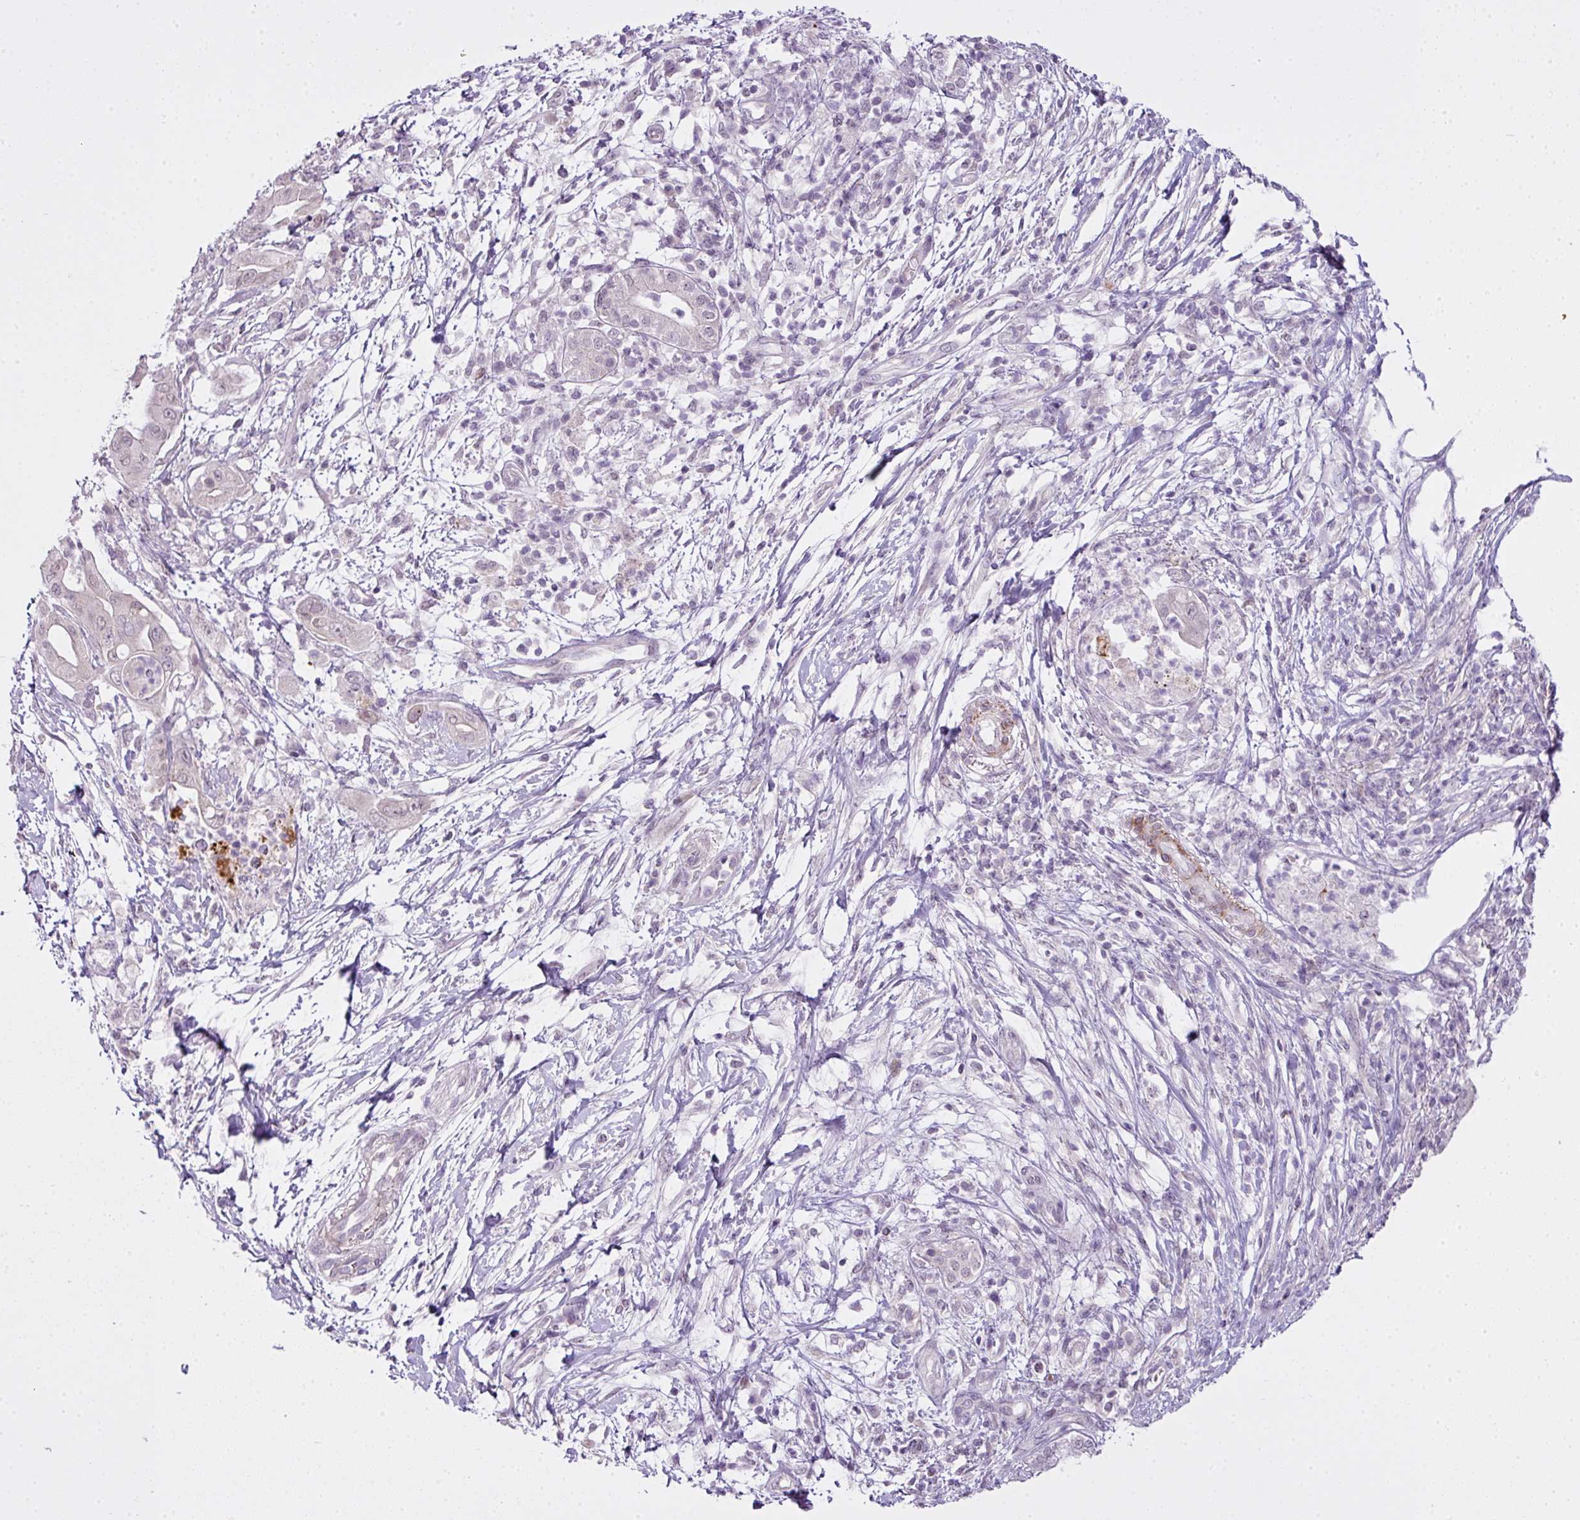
{"staining": {"intensity": "negative", "quantity": "none", "location": "none"}, "tissue": "pancreatic cancer", "cell_type": "Tumor cells", "image_type": "cancer", "snomed": [{"axis": "morphology", "description": "Adenocarcinoma, NOS"}, {"axis": "topography", "description": "Pancreas"}], "caption": "DAB immunohistochemical staining of human pancreatic cancer (adenocarcinoma) displays no significant staining in tumor cells. (Brightfield microscopy of DAB IHC at high magnification).", "gene": "ZNF688", "patient": {"sex": "male", "age": 68}}